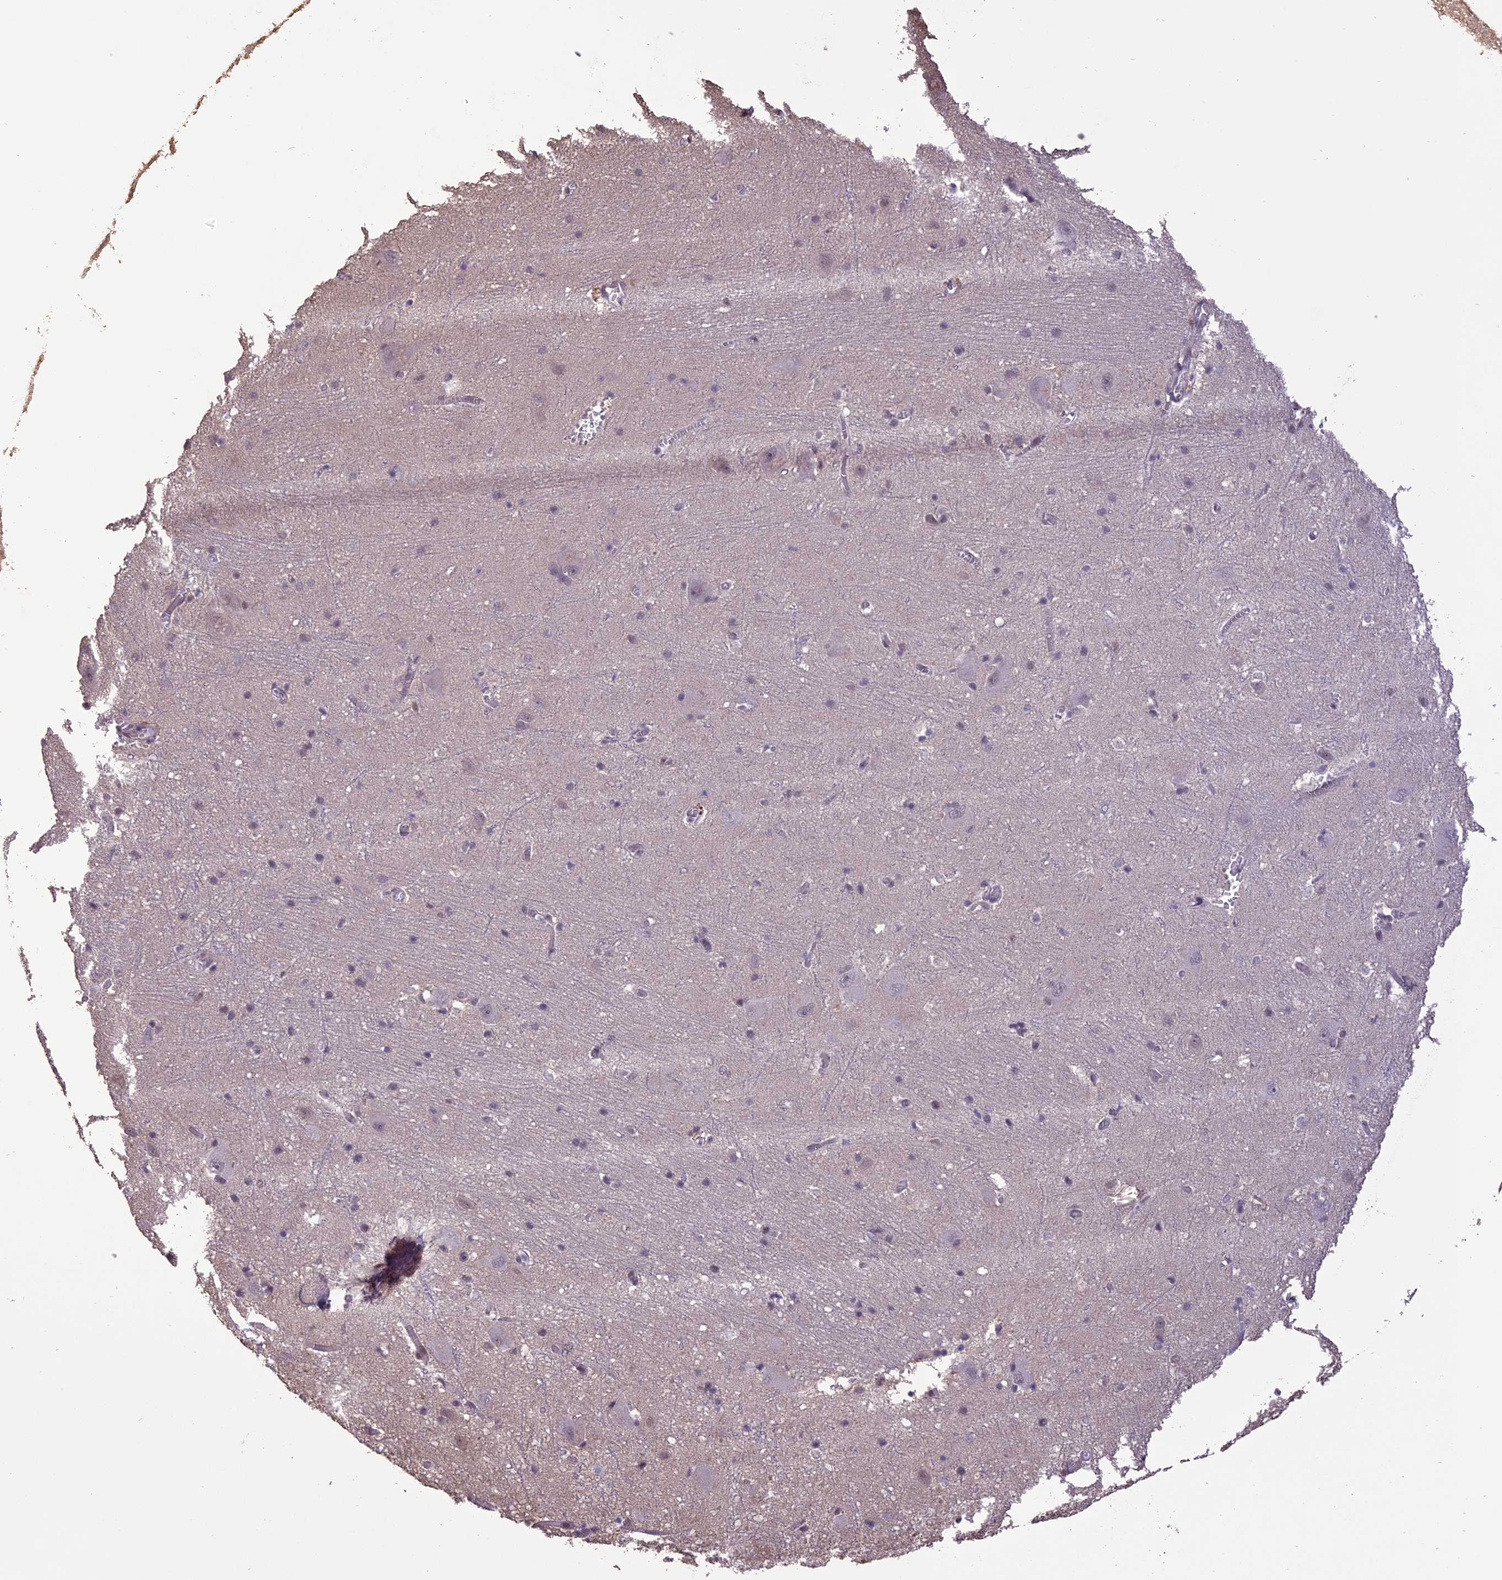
{"staining": {"intensity": "negative", "quantity": "none", "location": "none"}, "tissue": "caudate", "cell_type": "Glial cells", "image_type": "normal", "snomed": [{"axis": "morphology", "description": "Normal tissue, NOS"}, {"axis": "topography", "description": "Lateral ventricle wall"}], "caption": "This is a image of immunohistochemistry (IHC) staining of unremarkable caudate, which shows no staining in glial cells.", "gene": "TIGD7", "patient": {"sex": "male", "age": 37}}